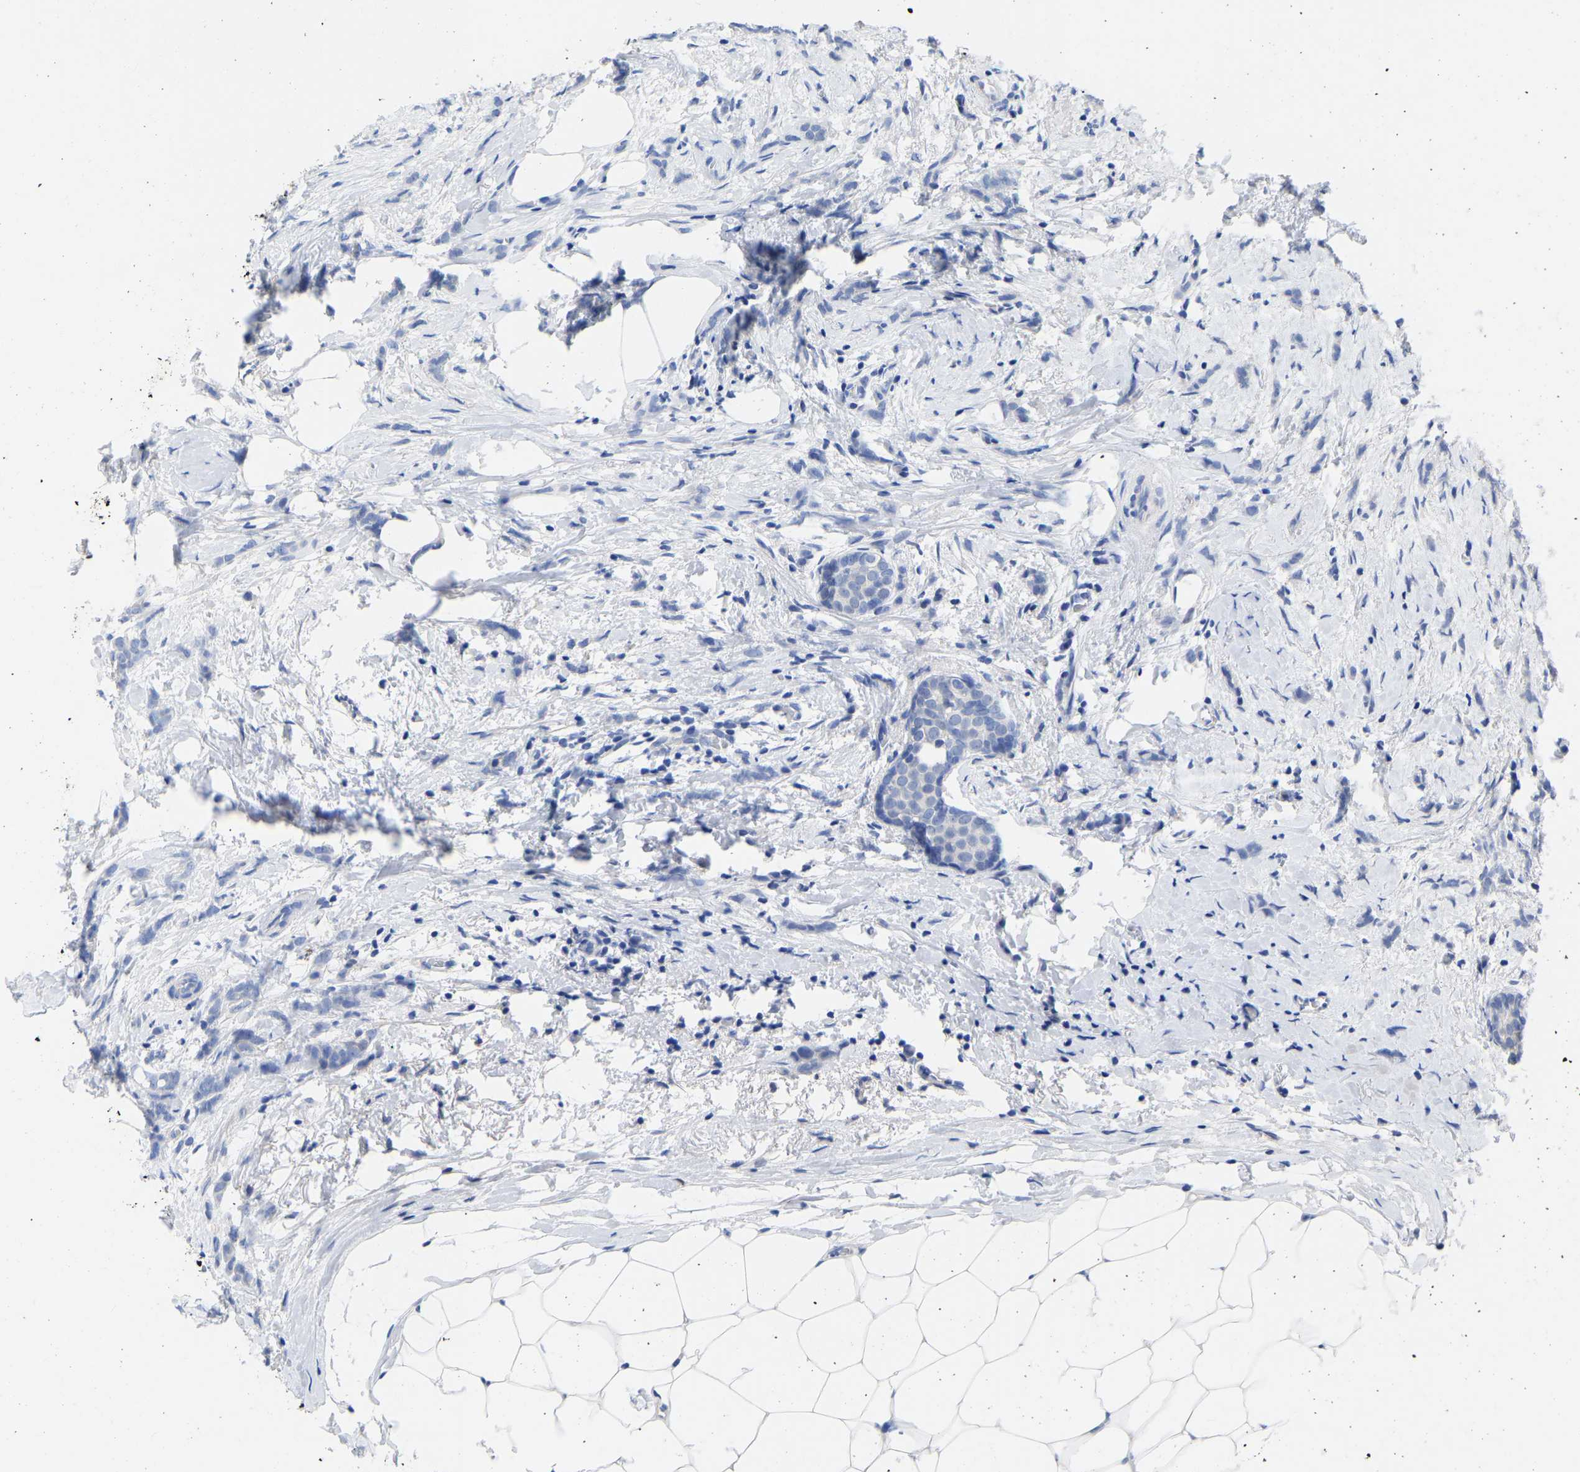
{"staining": {"intensity": "negative", "quantity": "none", "location": "none"}, "tissue": "breast cancer", "cell_type": "Tumor cells", "image_type": "cancer", "snomed": [{"axis": "morphology", "description": "Lobular carcinoma, in situ"}, {"axis": "morphology", "description": "Lobular carcinoma"}, {"axis": "topography", "description": "Breast"}], "caption": "Immunohistochemical staining of human breast lobular carcinoma in situ displays no significant expression in tumor cells.", "gene": "GPA33", "patient": {"sex": "female", "age": 41}}